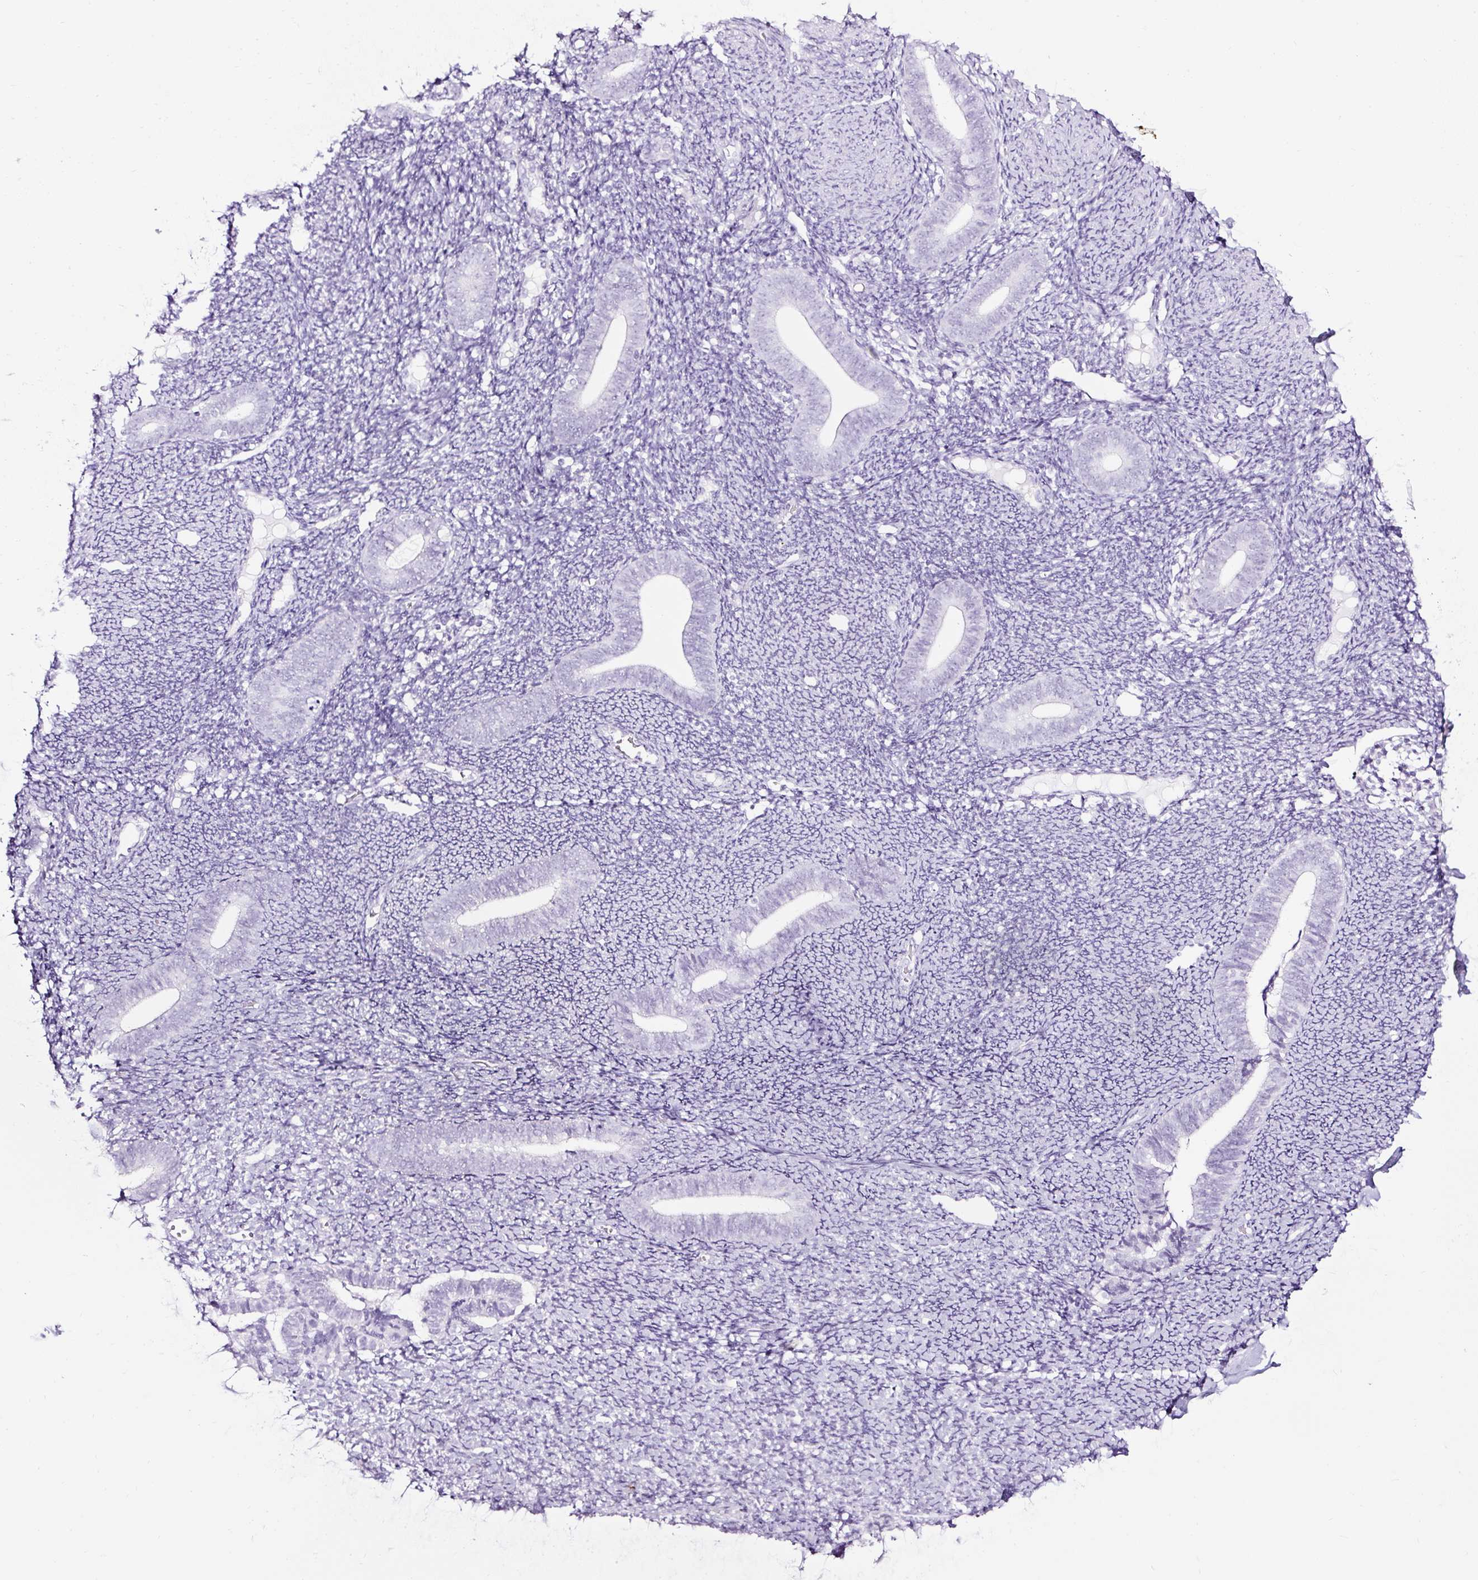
{"staining": {"intensity": "negative", "quantity": "none", "location": "none"}, "tissue": "endometrium", "cell_type": "Cells in endometrial stroma", "image_type": "normal", "snomed": [{"axis": "morphology", "description": "Normal tissue, NOS"}, {"axis": "topography", "description": "Endometrium"}], "caption": "Cells in endometrial stroma show no significant staining in benign endometrium.", "gene": "NPHS2", "patient": {"sex": "female", "age": 39}}